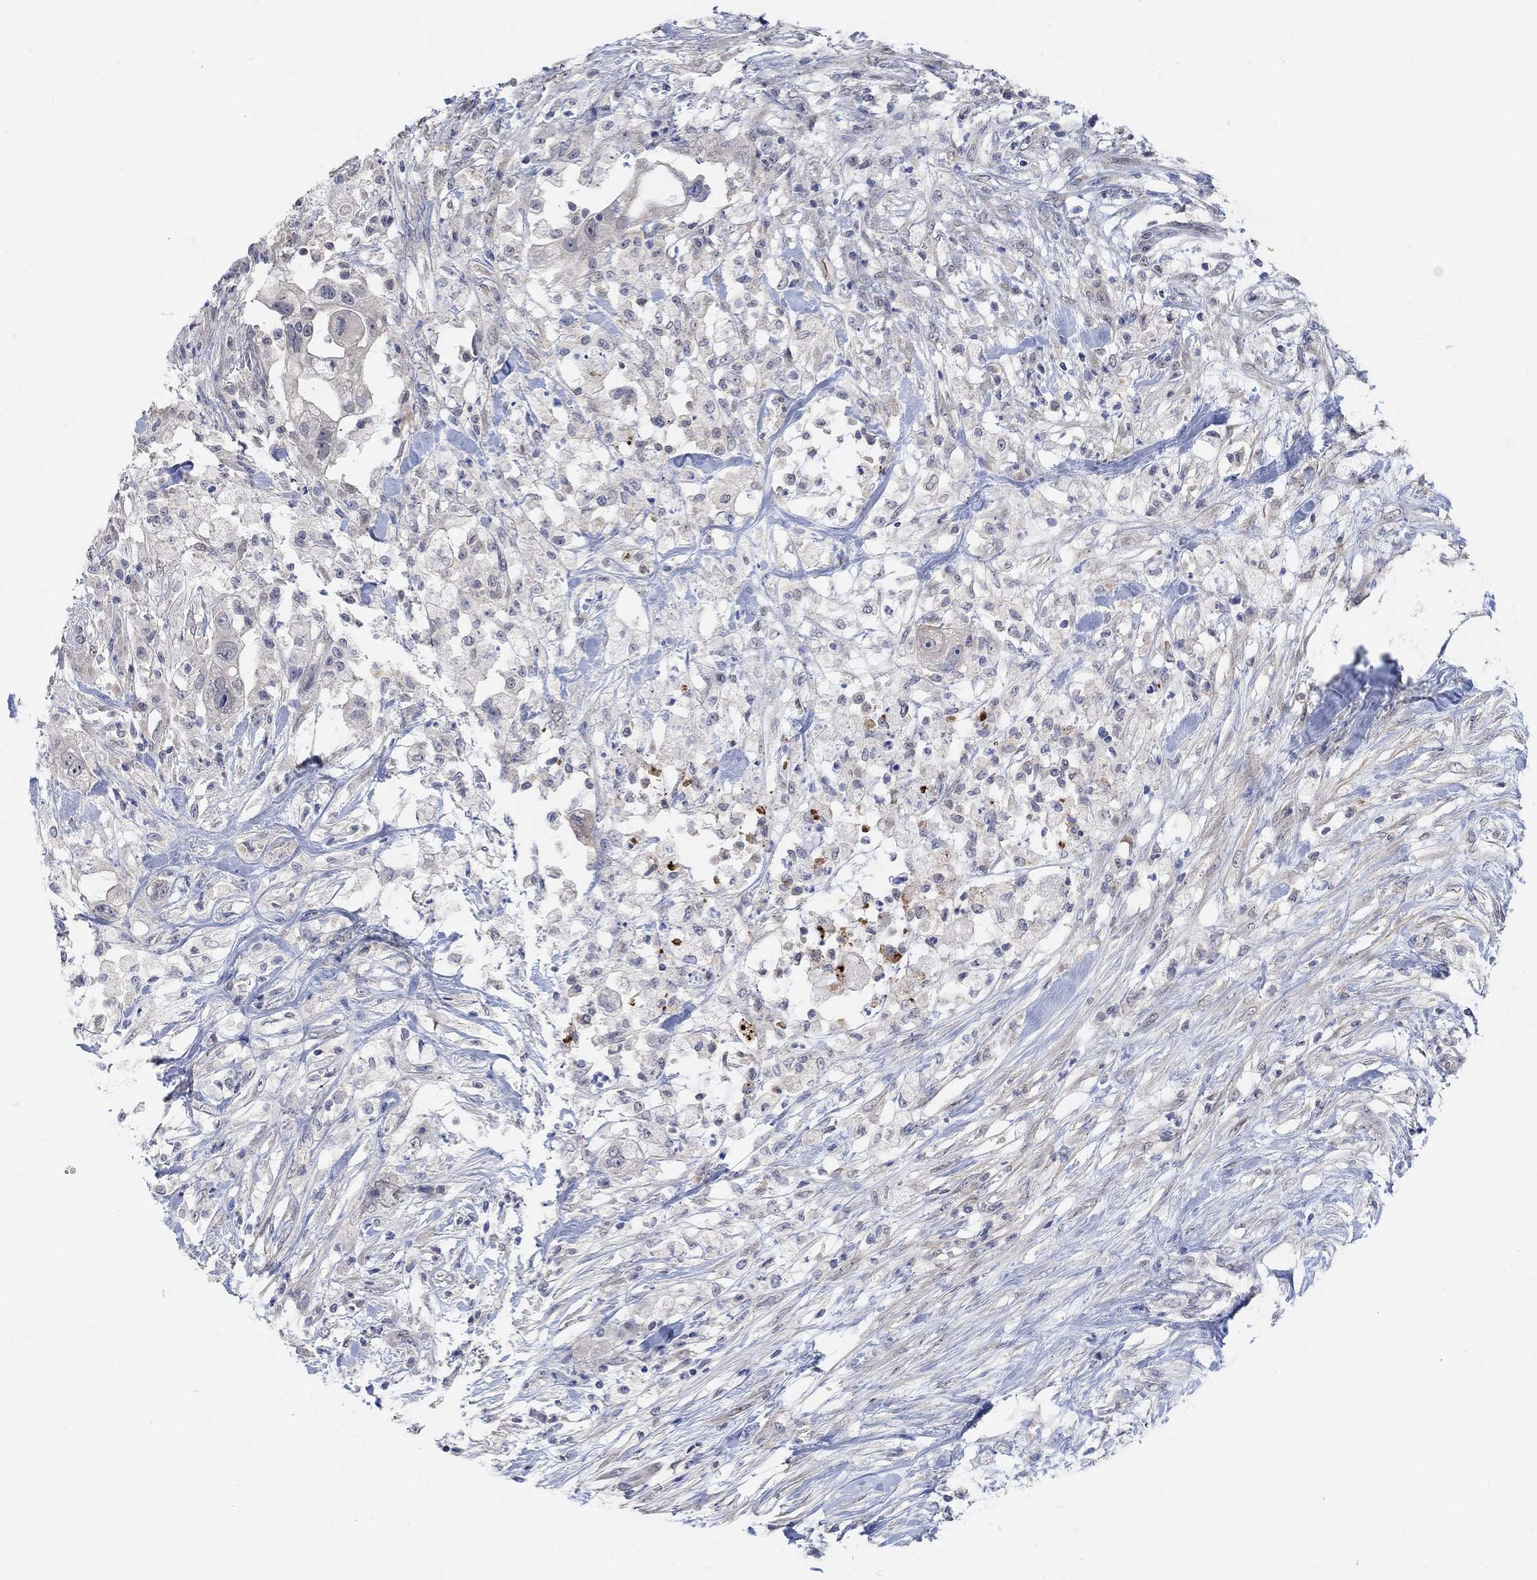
{"staining": {"intensity": "weak", "quantity": "<25%", "location": "cytoplasmic/membranous"}, "tissue": "pancreatic cancer", "cell_type": "Tumor cells", "image_type": "cancer", "snomed": [{"axis": "morphology", "description": "Adenocarcinoma, NOS"}, {"axis": "topography", "description": "Pancreas"}], "caption": "Pancreatic cancer was stained to show a protein in brown. There is no significant staining in tumor cells.", "gene": "RIMS1", "patient": {"sex": "female", "age": 72}}